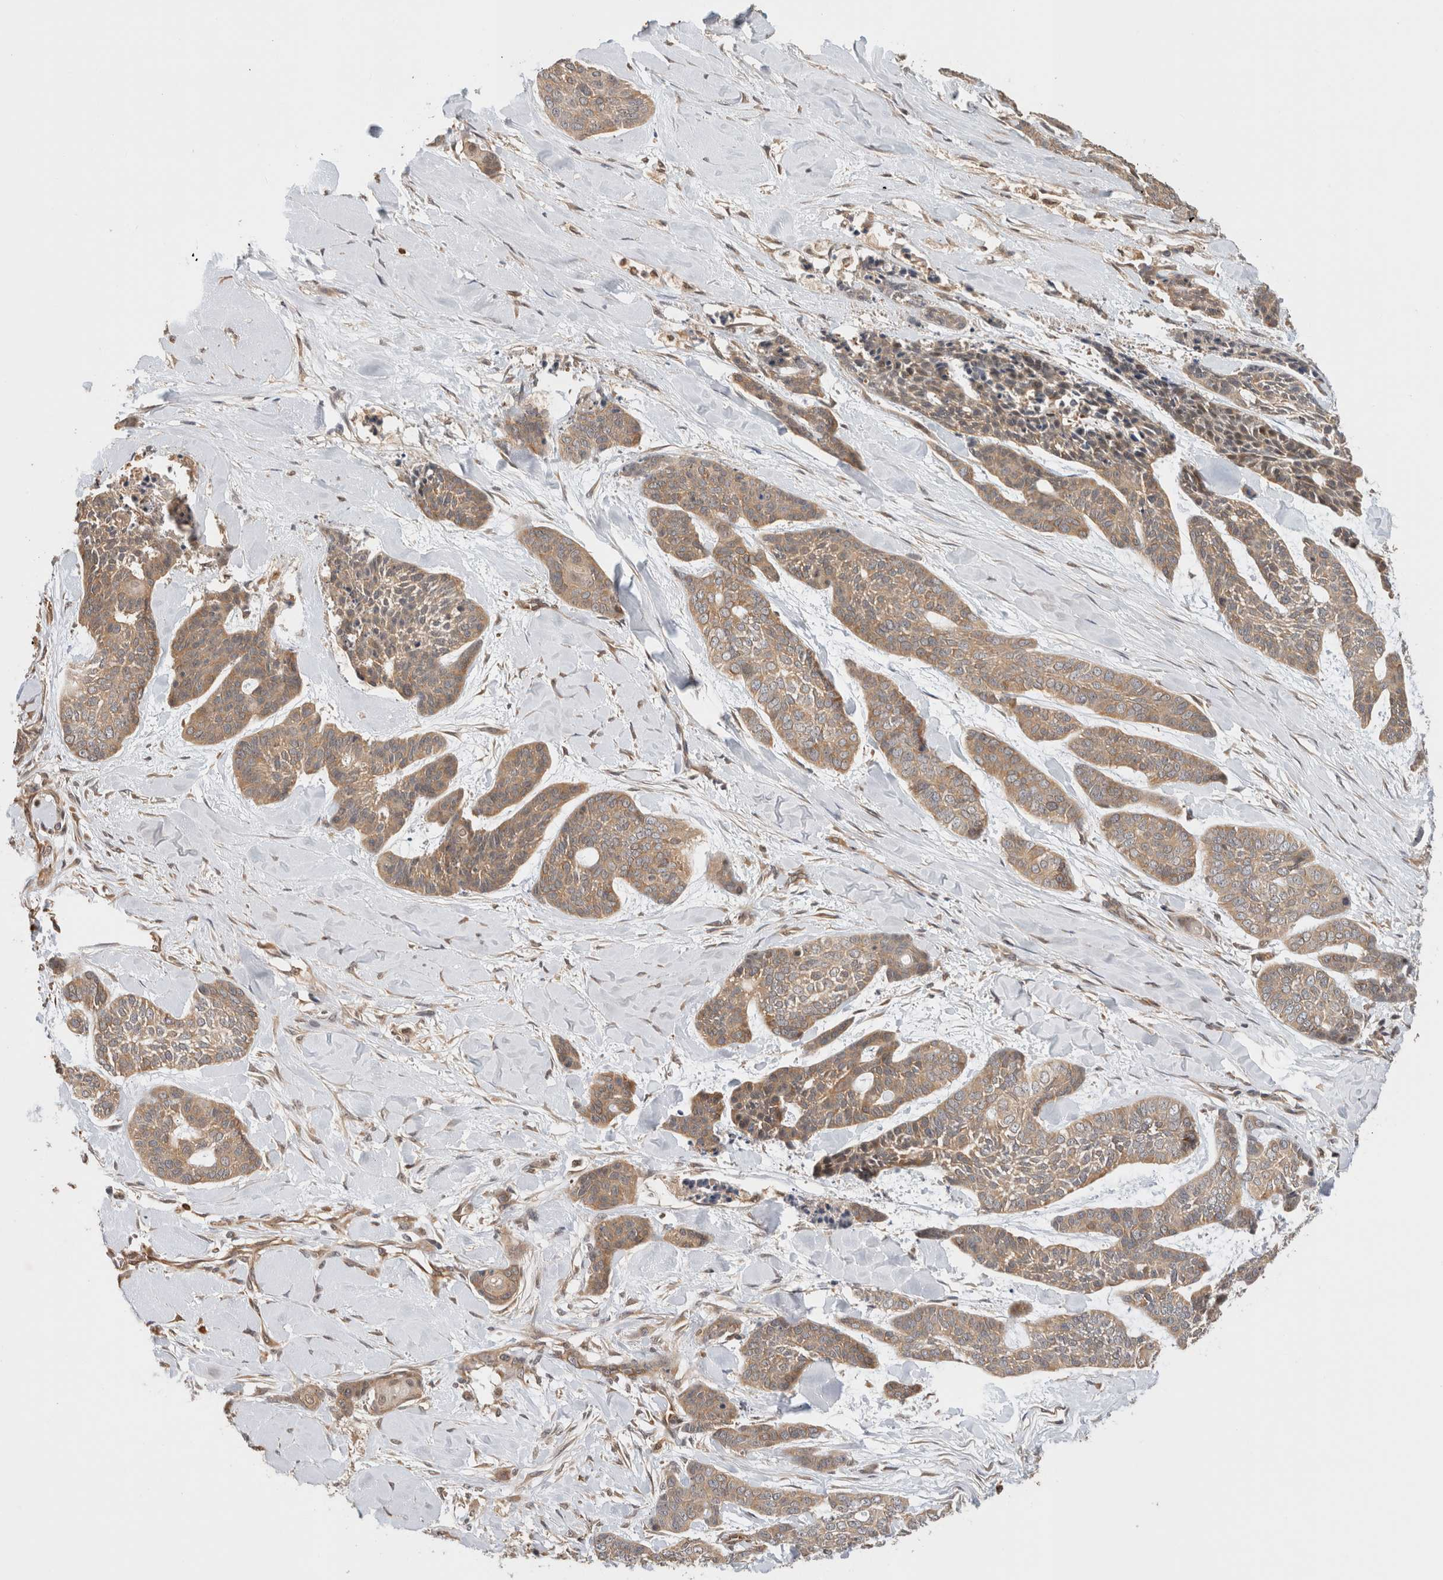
{"staining": {"intensity": "weak", "quantity": ">75%", "location": "cytoplasmic/membranous"}, "tissue": "skin cancer", "cell_type": "Tumor cells", "image_type": "cancer", "snomed": [{"axis": "morphology", "description": "Basal cell carcinoma"}, {"axis": "topography", "description": "Skin"}], "caption": "Immunohistochemistry image of skin basal cell carcinoma stained for a protein (brown), which displays low levels of weak cytoplasmic/membranous staining in approximately >75% of tumor cells.", "gene": "OTUD6B", "patient": {"sex": "female", "age": 64}}